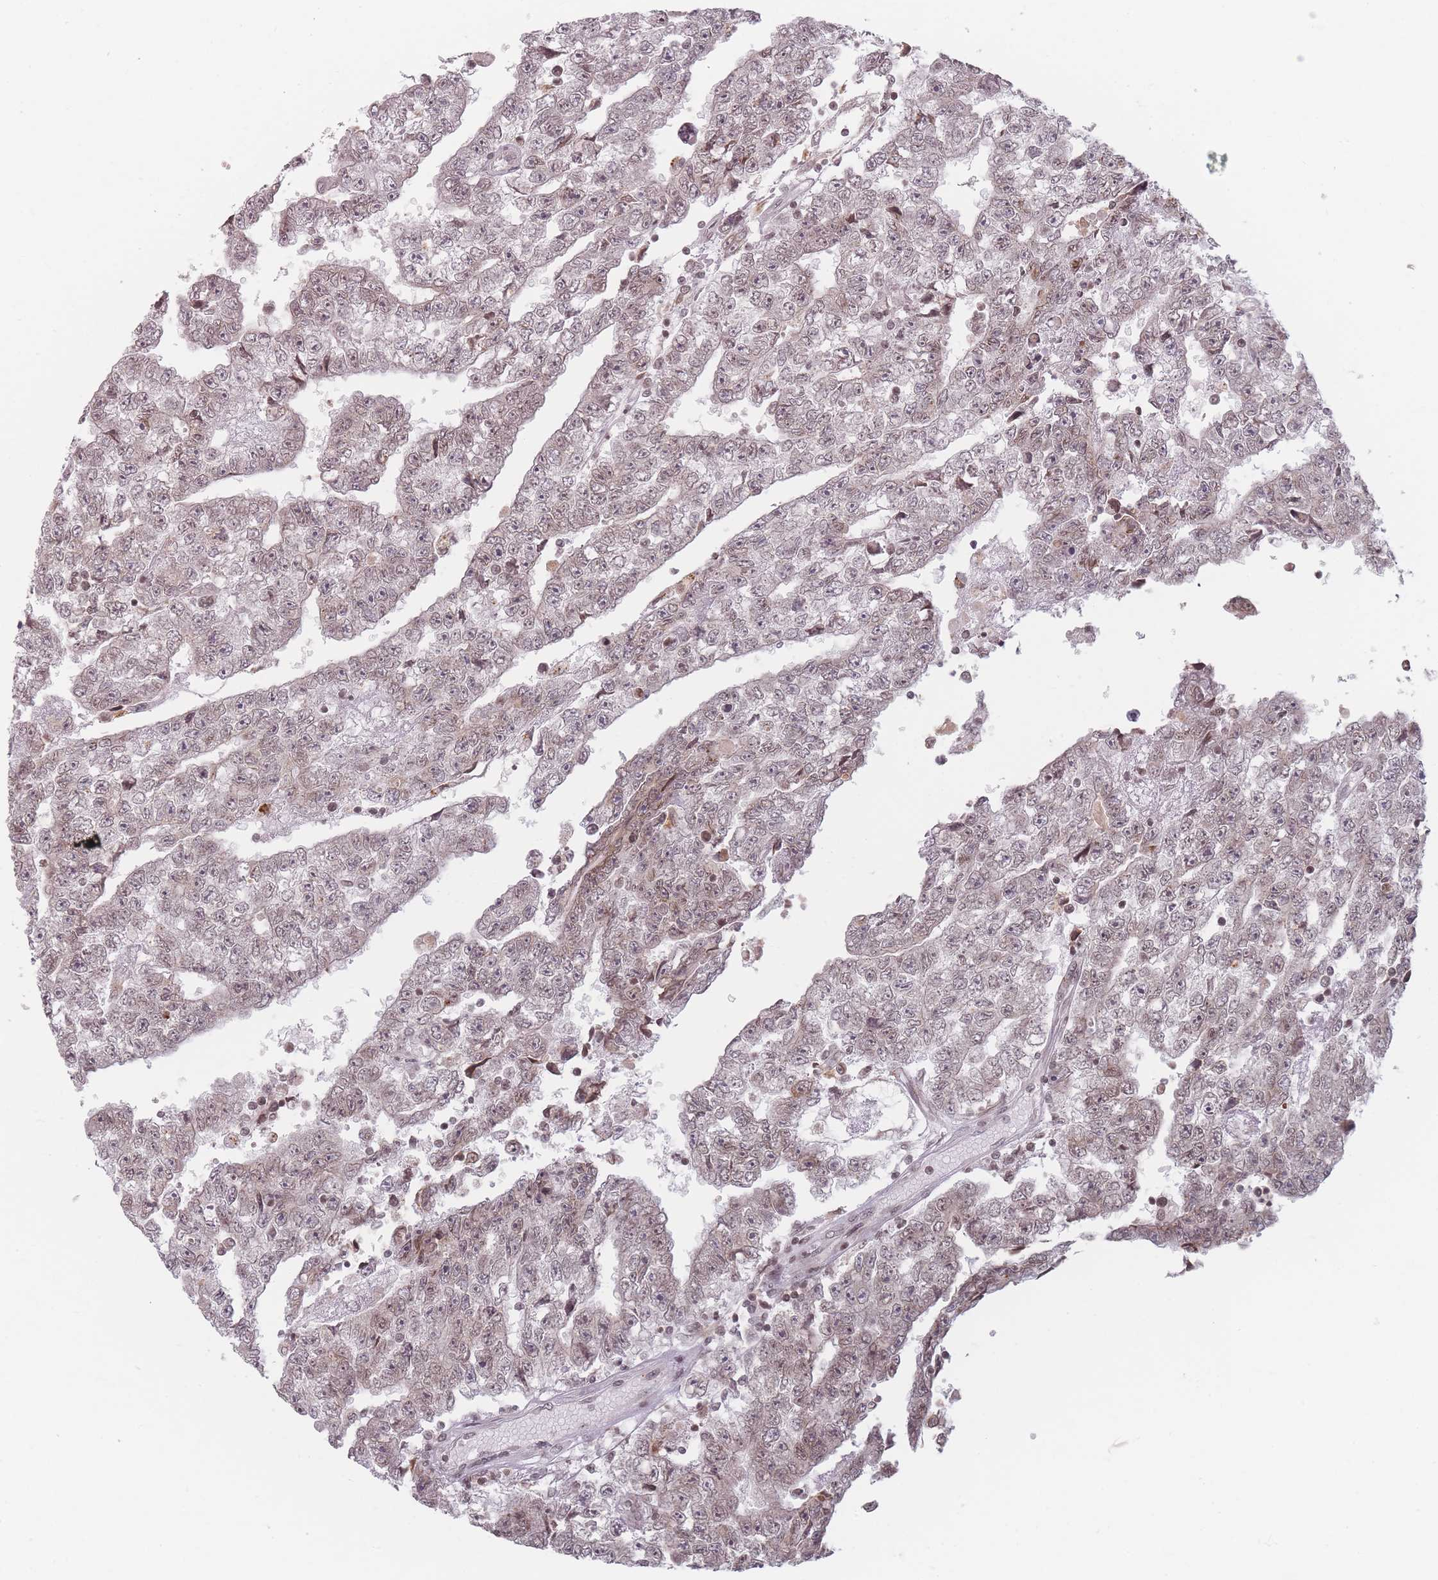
{"staining": {"intensity": "weak", "quantity": ">75%", "location": "nuclear"}, "tissue": "testis cancer", "cell_type": "Tumor cells", "image_type": "cancer", "snomed": [{"axis": "morphology", "description": "Carcinoma, Embryonal, NOS"}, {"axis": "topography", "description": "Testis"}], "caption": "Testis cancer tissue reveals weak nuclear staining in about >75% of tumor cells, visualized by immunohistochemistry. The protein is stained brown, and the nuclei are stained in blue (DAB (3,3'-diaminobenzidine) IHC with brightfield microscopy, high magnification).", "gene": "SPATA45", "patient": {"sex": "male", "age": 25}}